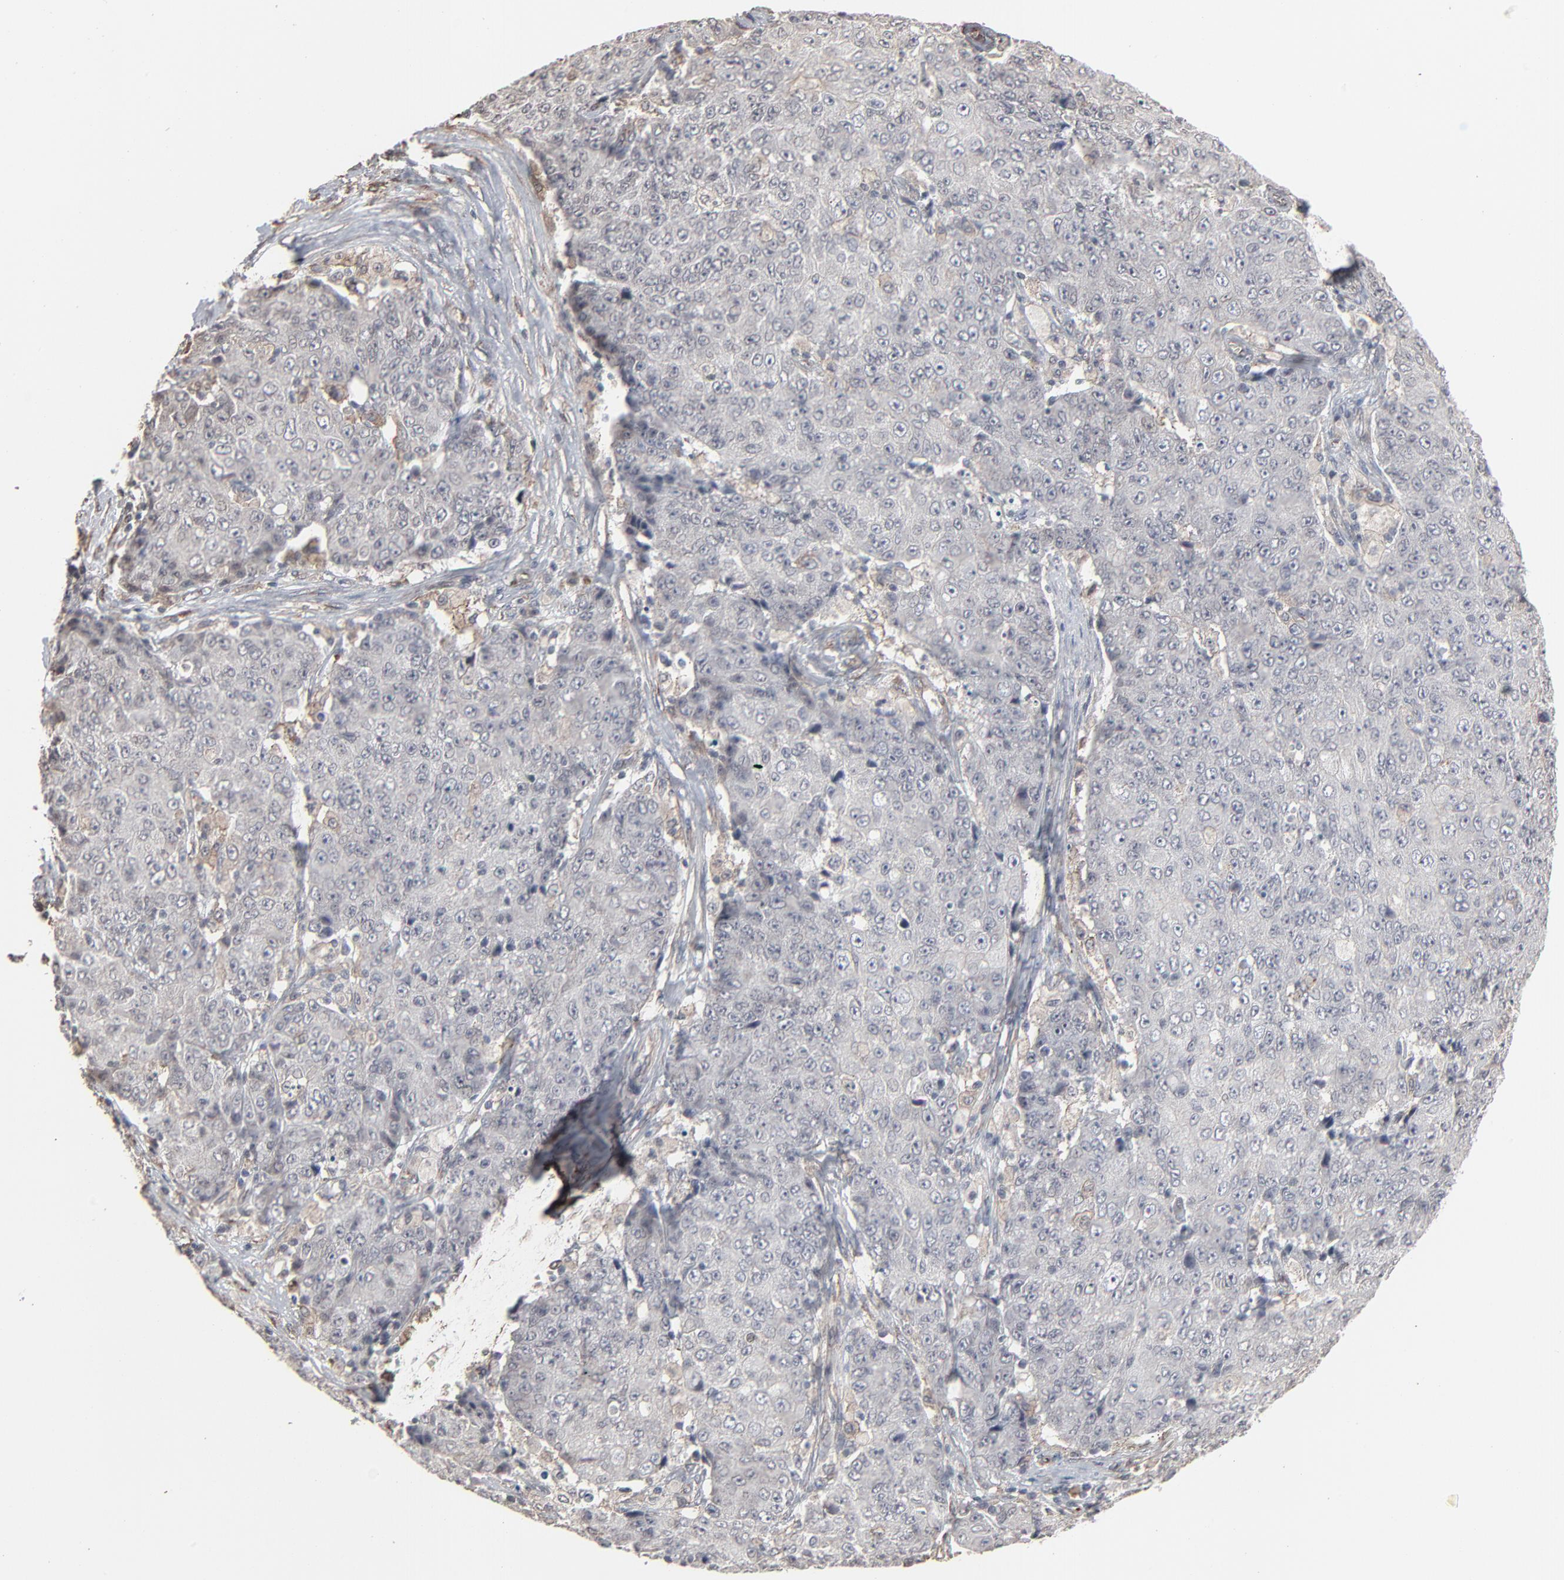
{"staining": {"intensity": "weak", "quantity": "<25%", "location": "cytoplasmic/membranous"}, "tissue": "ovarian cancer", "cell_type": "Tumor cells", "image_type": "cancer", "snomed": [{"axis": "morphology", "description": "Carcinoma, endometroid"}, {"axis": "topography", "description": "Ovary"}], "caption": "Tumor cells show no significant staining in ovarian cancer (endometroid carcinoma). (Stains: DAB immunohistochemistry (IHC) with hematoxylin counter stain, Microscopy: brightfield microscopy at high magnification).", "gene": "CTNND1", "patient": {"sex": "female", "age": 42}}